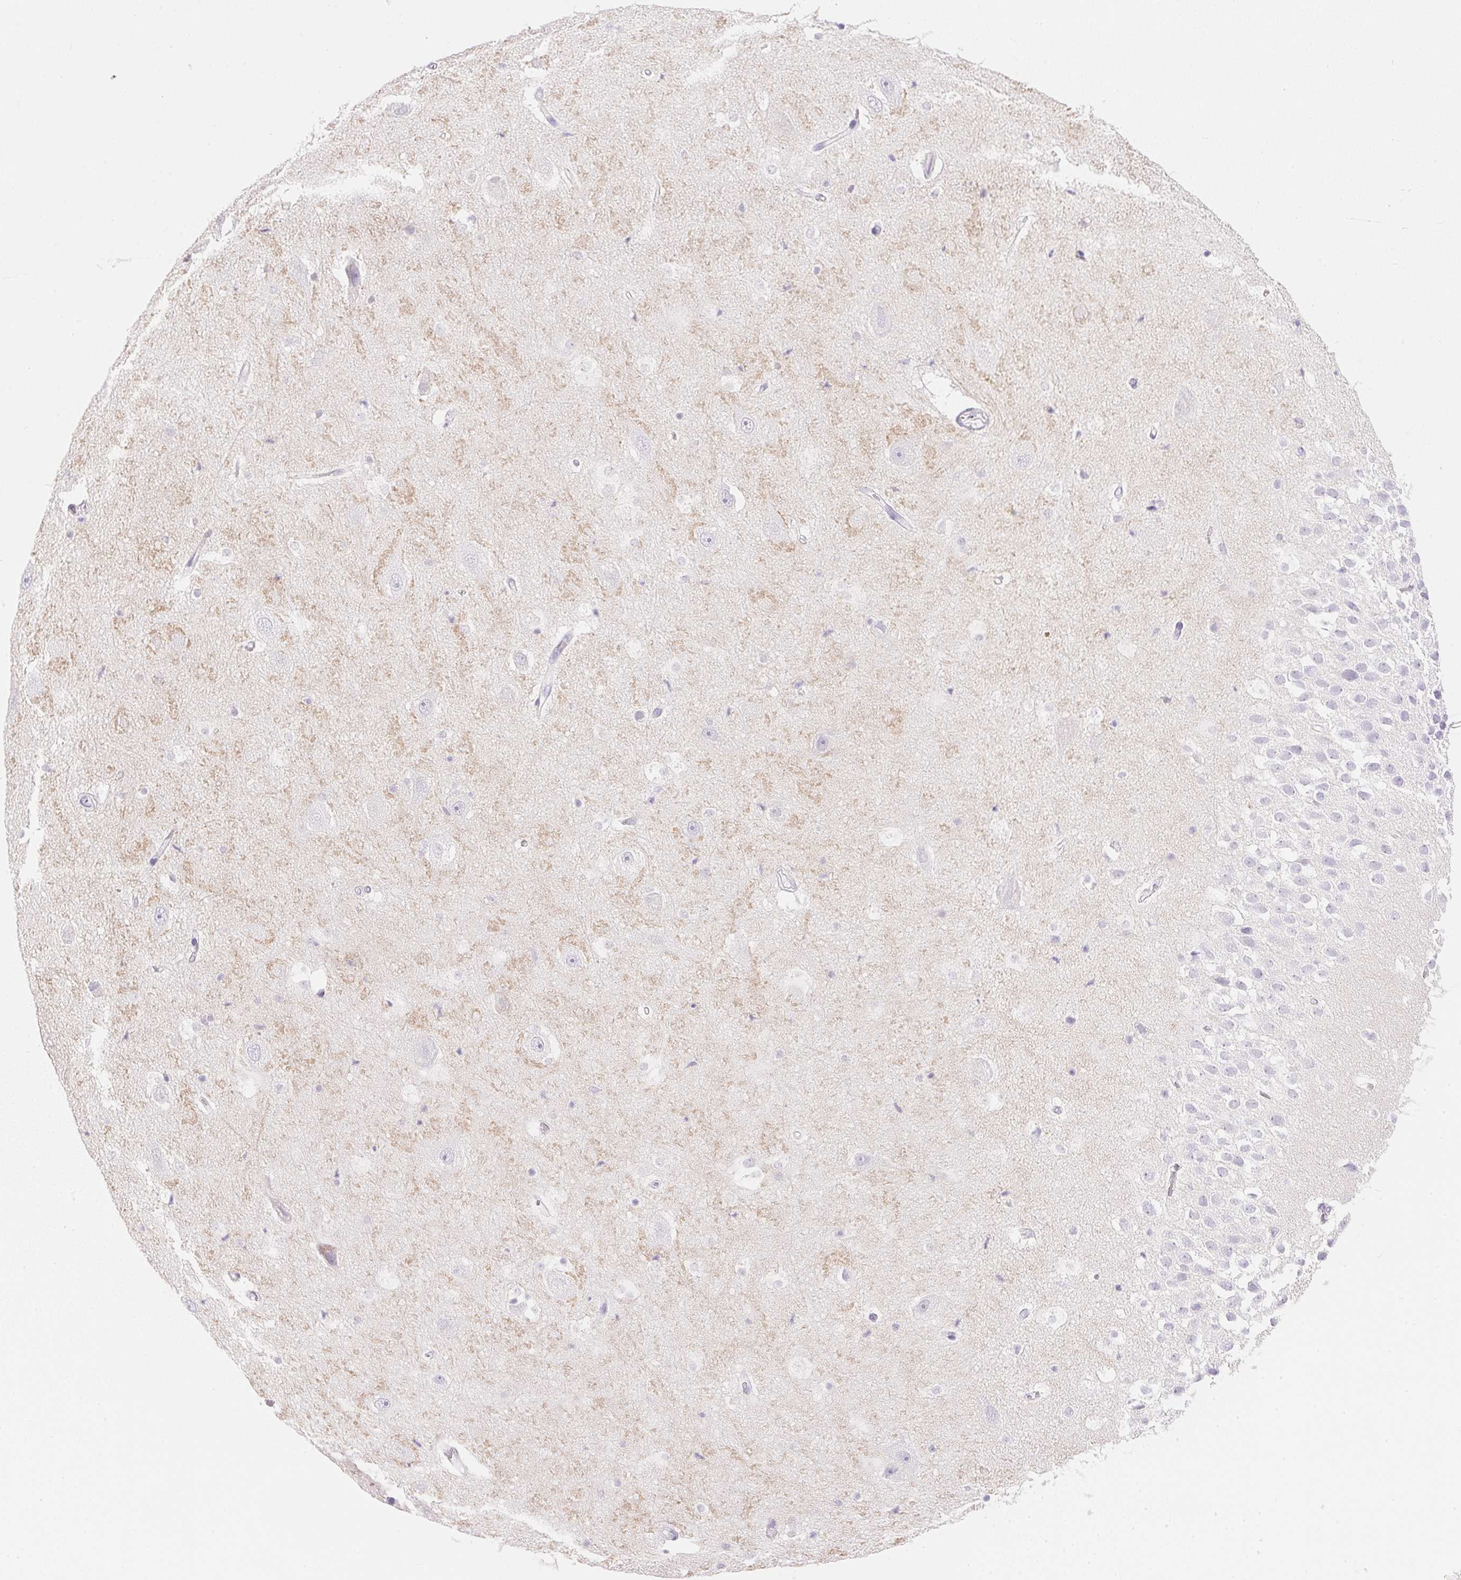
{"staining": {"intensity": "negative", "quantity": "none", "location": "none"}, "tissue": "hippocampus", "cell_type": "Glial cells", "image_type": "normal", "snomed": [{"axis": "morphology", "description": "Normal tissue, NOS"}, {"axis": "topography", "description": "Hippocampus"}], "caption": "An immunohistochemistry photomicrograph of normal hippocampus is shown. There is no staining in glial cells of hippocampus. (DAB immunohistochemistry, high magnification).", "gene": "ATP6V0A4", "patient": {"sex": "male", "age": 26}}